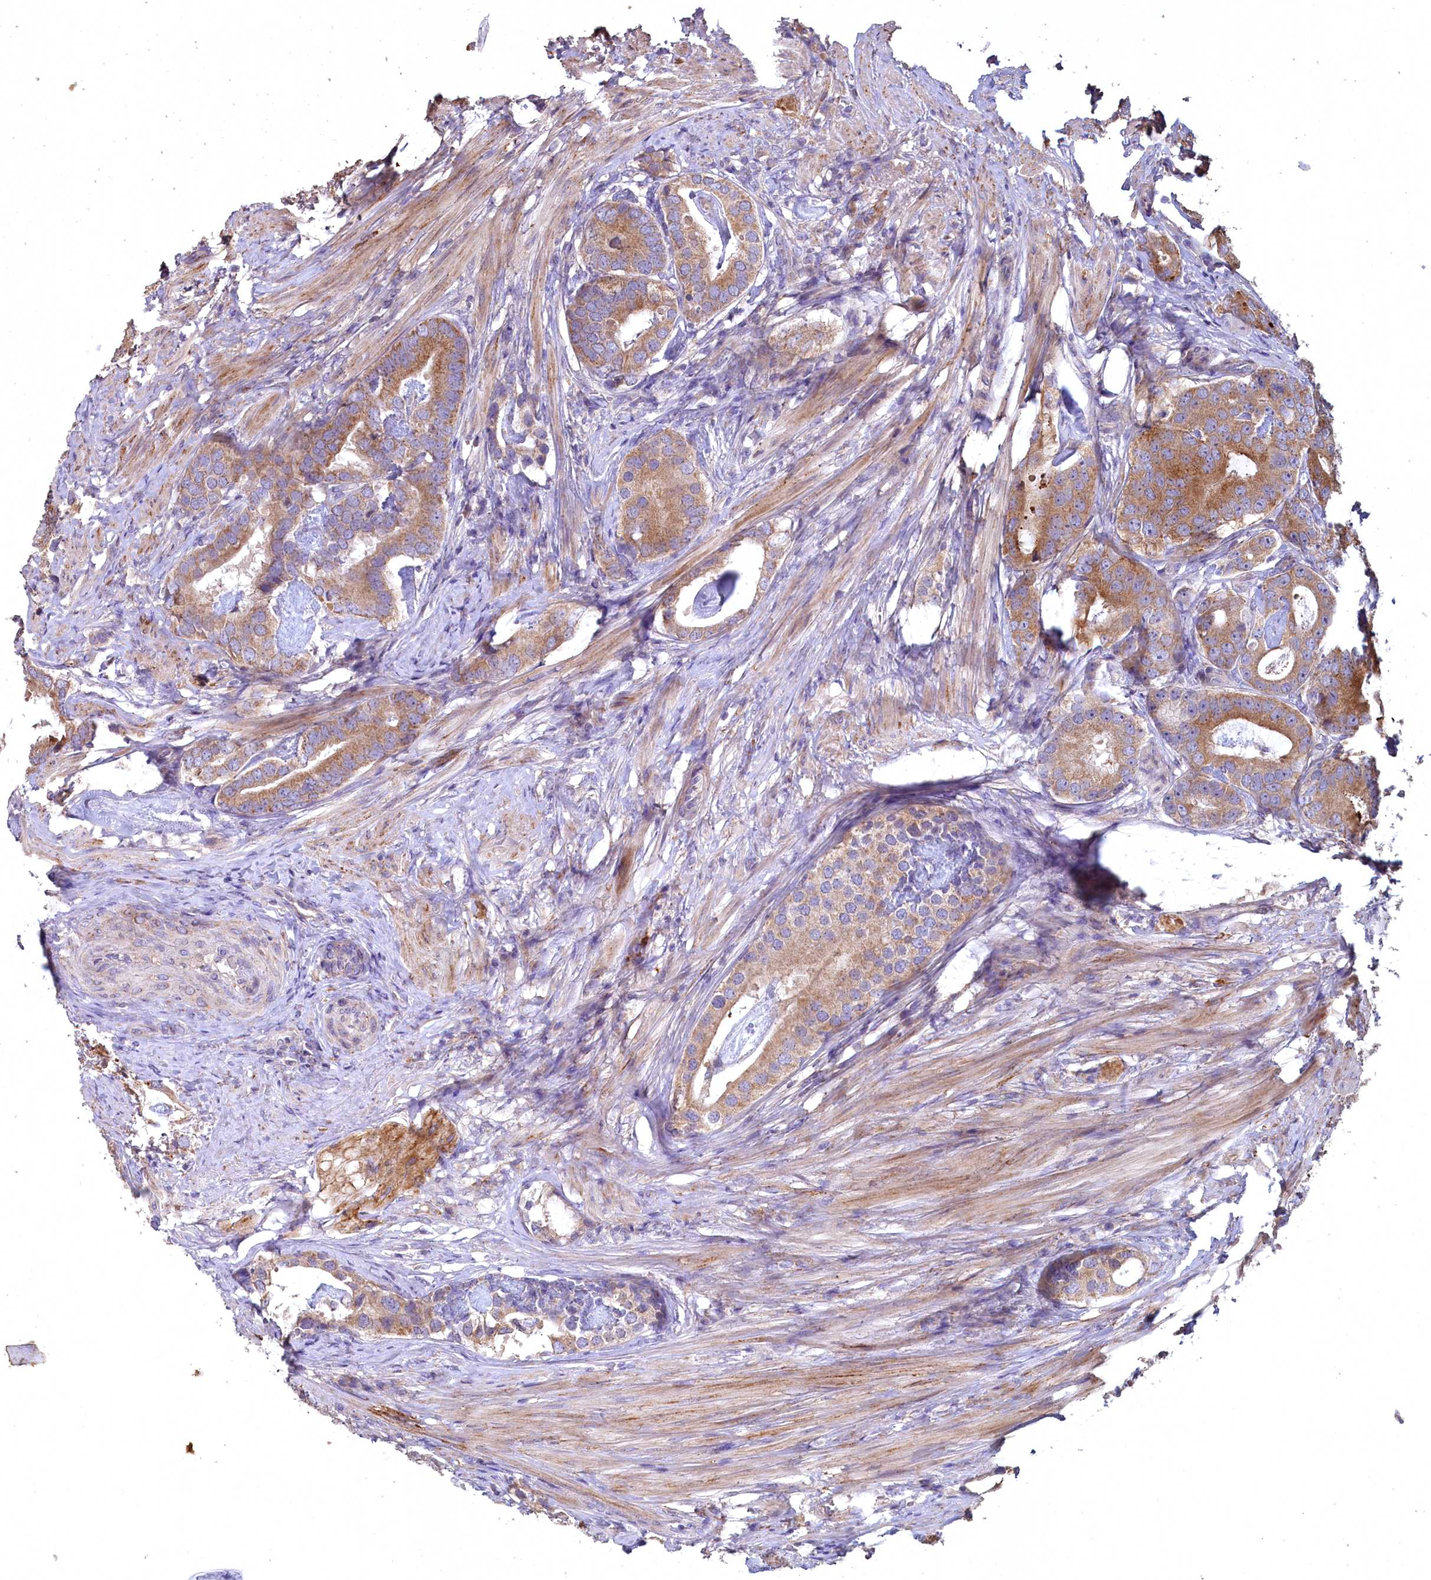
{"staining": {"intensity": "moderate", "quantity": "<25%", "location": "cytoplasmic/membranous"}, "tissue": "prostate cancer", "cell_type": "Tumor cells", "image_type": "cancer", "snomed": [{"axis": "morphology", "description": "Adenocarcinoma, Low grade"}, {"axis": "topography", "description": "Prostate"}], "caption": "An IHC micrograph of neoplastic tissue is shown. Protein staining in brown highlights moderate cytoplasmic/membranous positivity in prostate cancer (adenocarcinoma (low-grade)) within tumor cells.", "gene": "FUNDC1", "patient": {"sex": "male", "age": 71}}